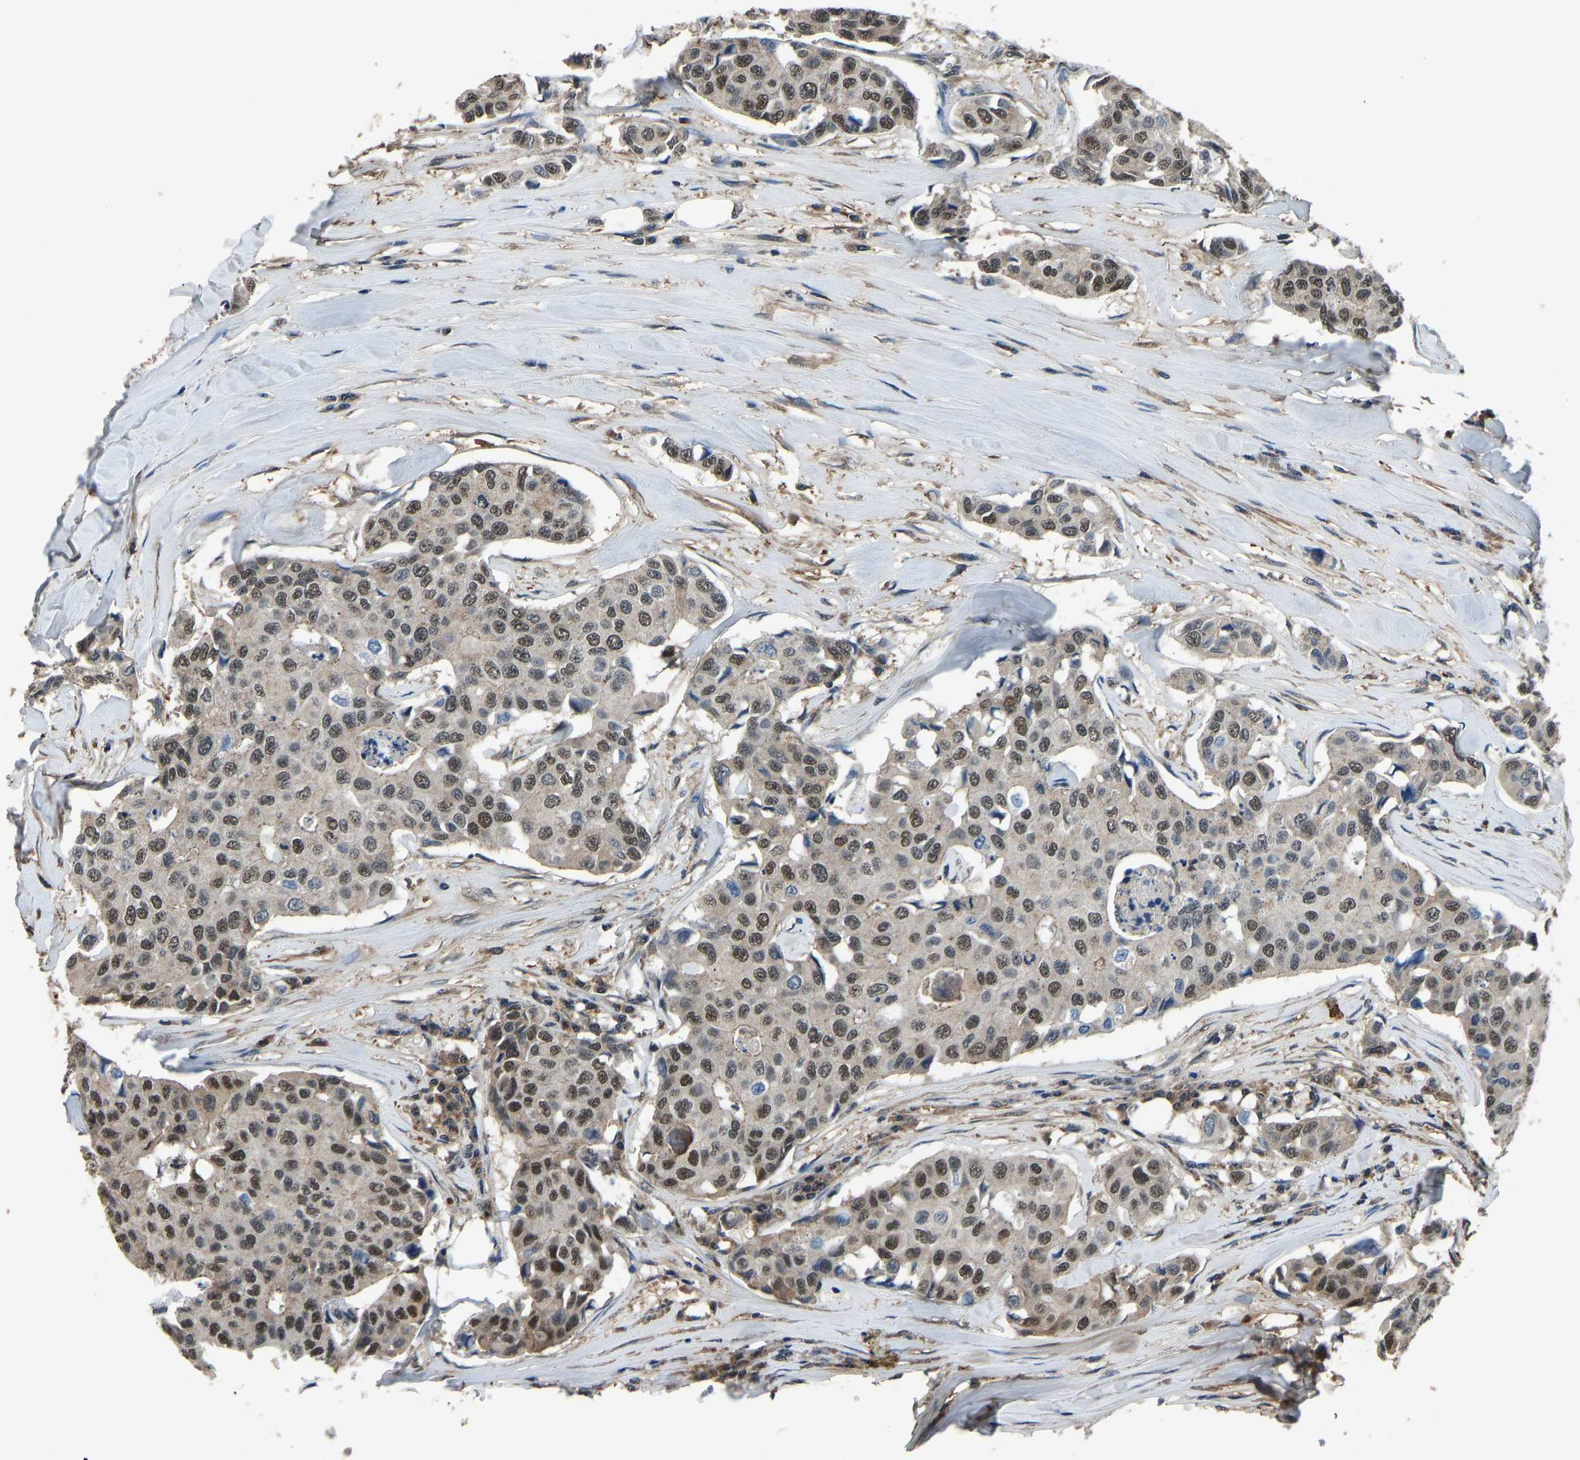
{"staining": {"intensity": "moderate", "quantity": ">75%", "location": "nuclear"}, "tissue": "breast cancer", "cell_type": "Tumor cells", "image_type": "cancer", "snomed": [{"axis": "morphology", "description": "Duct carcinoma"}, {"axis": "topography", "description": "Breast"}], "caption": "Human breast cancer stained for a protein (brown) demonstrates moderate nuclear positive positivity in about >75% of tumor cells.", "gene": "TOX4", "patient": {"sex": "female", "age": 80}}